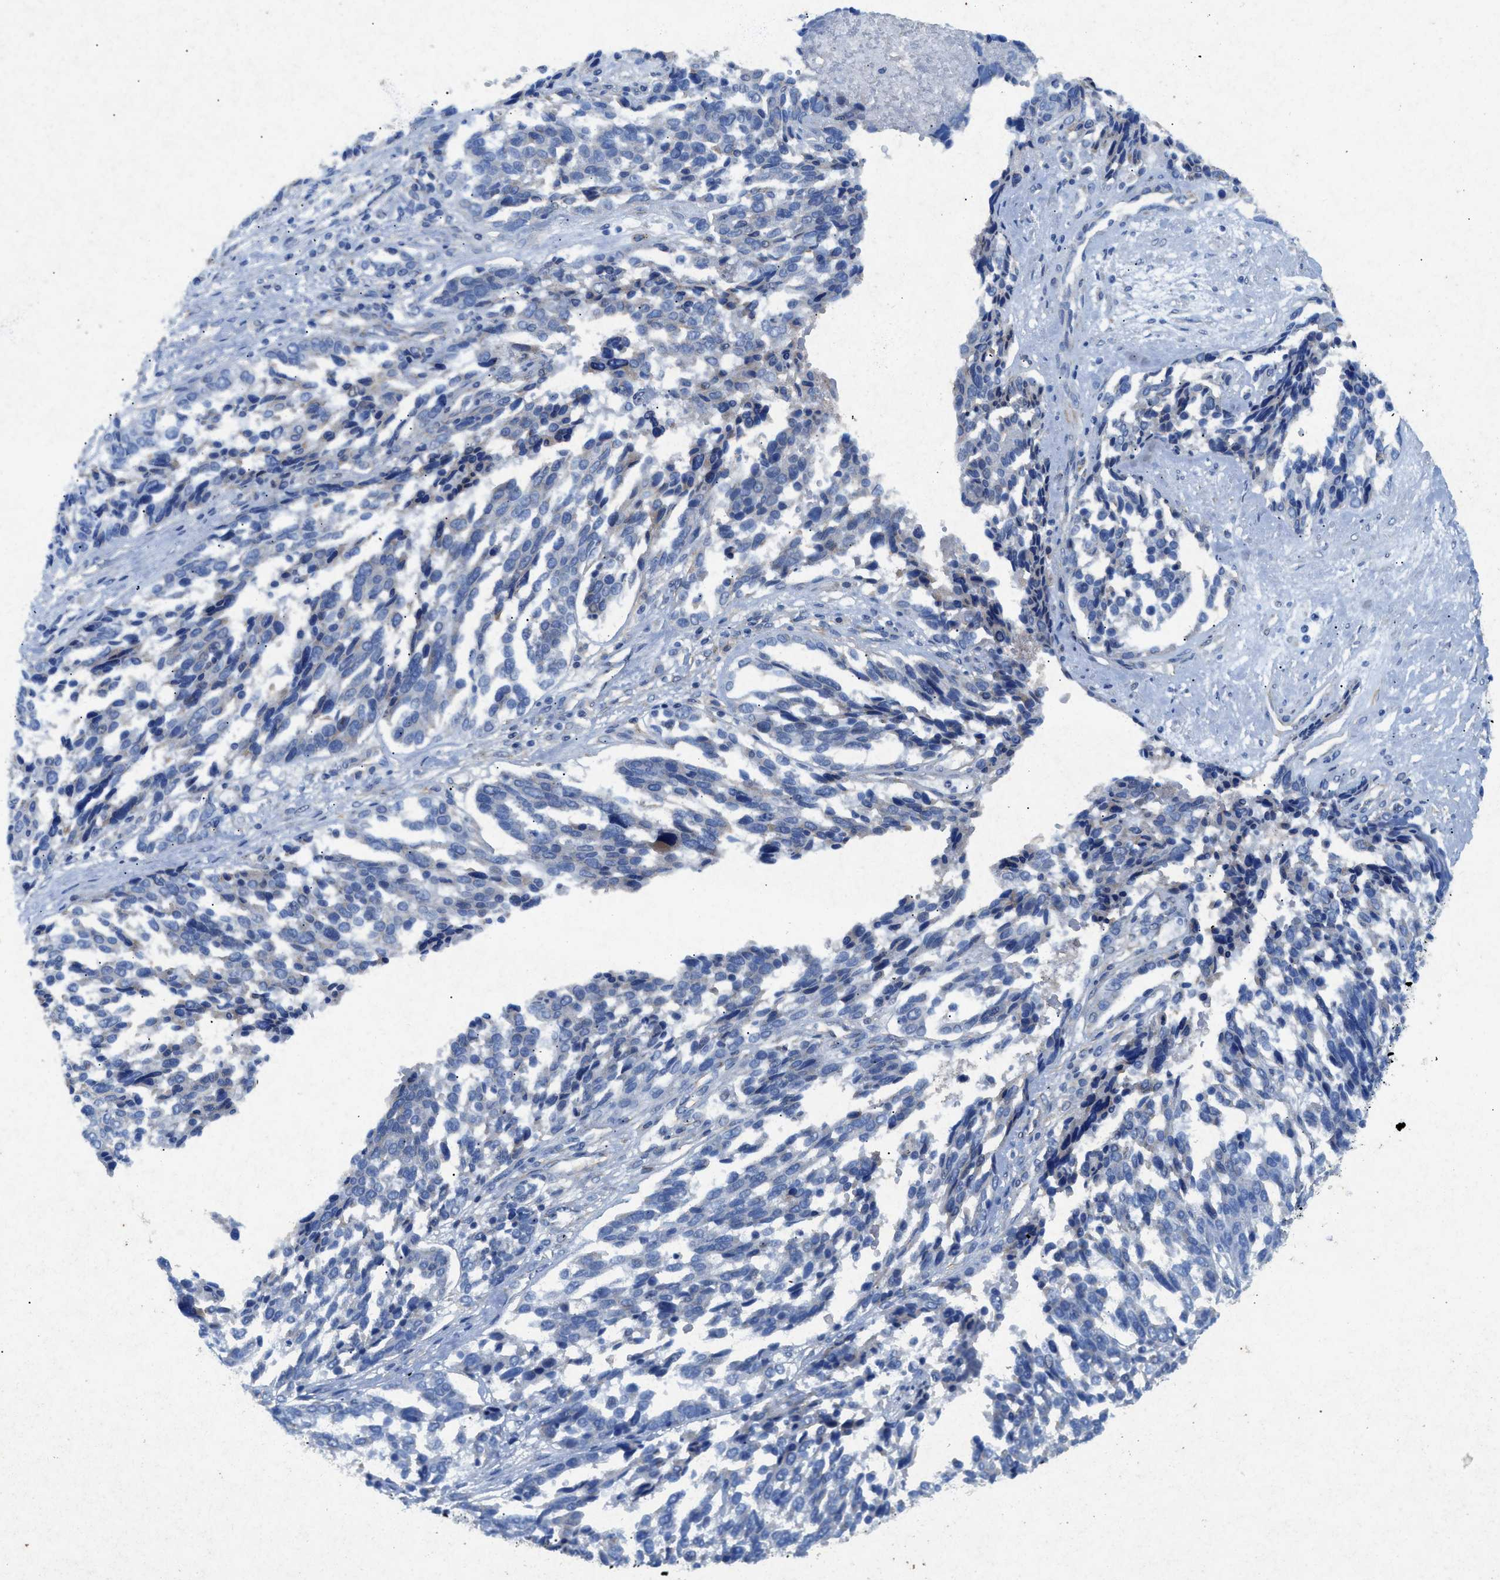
{"staining": {"intensity": "negative", "quantity": "none", "location": "none"}, "tissue": "ovarian cancer", "cell_type": "Tumor cells", "image_type": "cancer", "snomed": [{"axis": "morphology", "description": "Cystadenocarcinoma, serous, NOS"}, {"axis": "topography", "description": "Ovary"}], "caption": "Ovarian cancer (serous cystadenocarcinoma) was stained to show a protein in brown. There is no significant positivity in tumor cells.", "gene": "CDK15", "patient": {"sex": "female", "age": 44}}